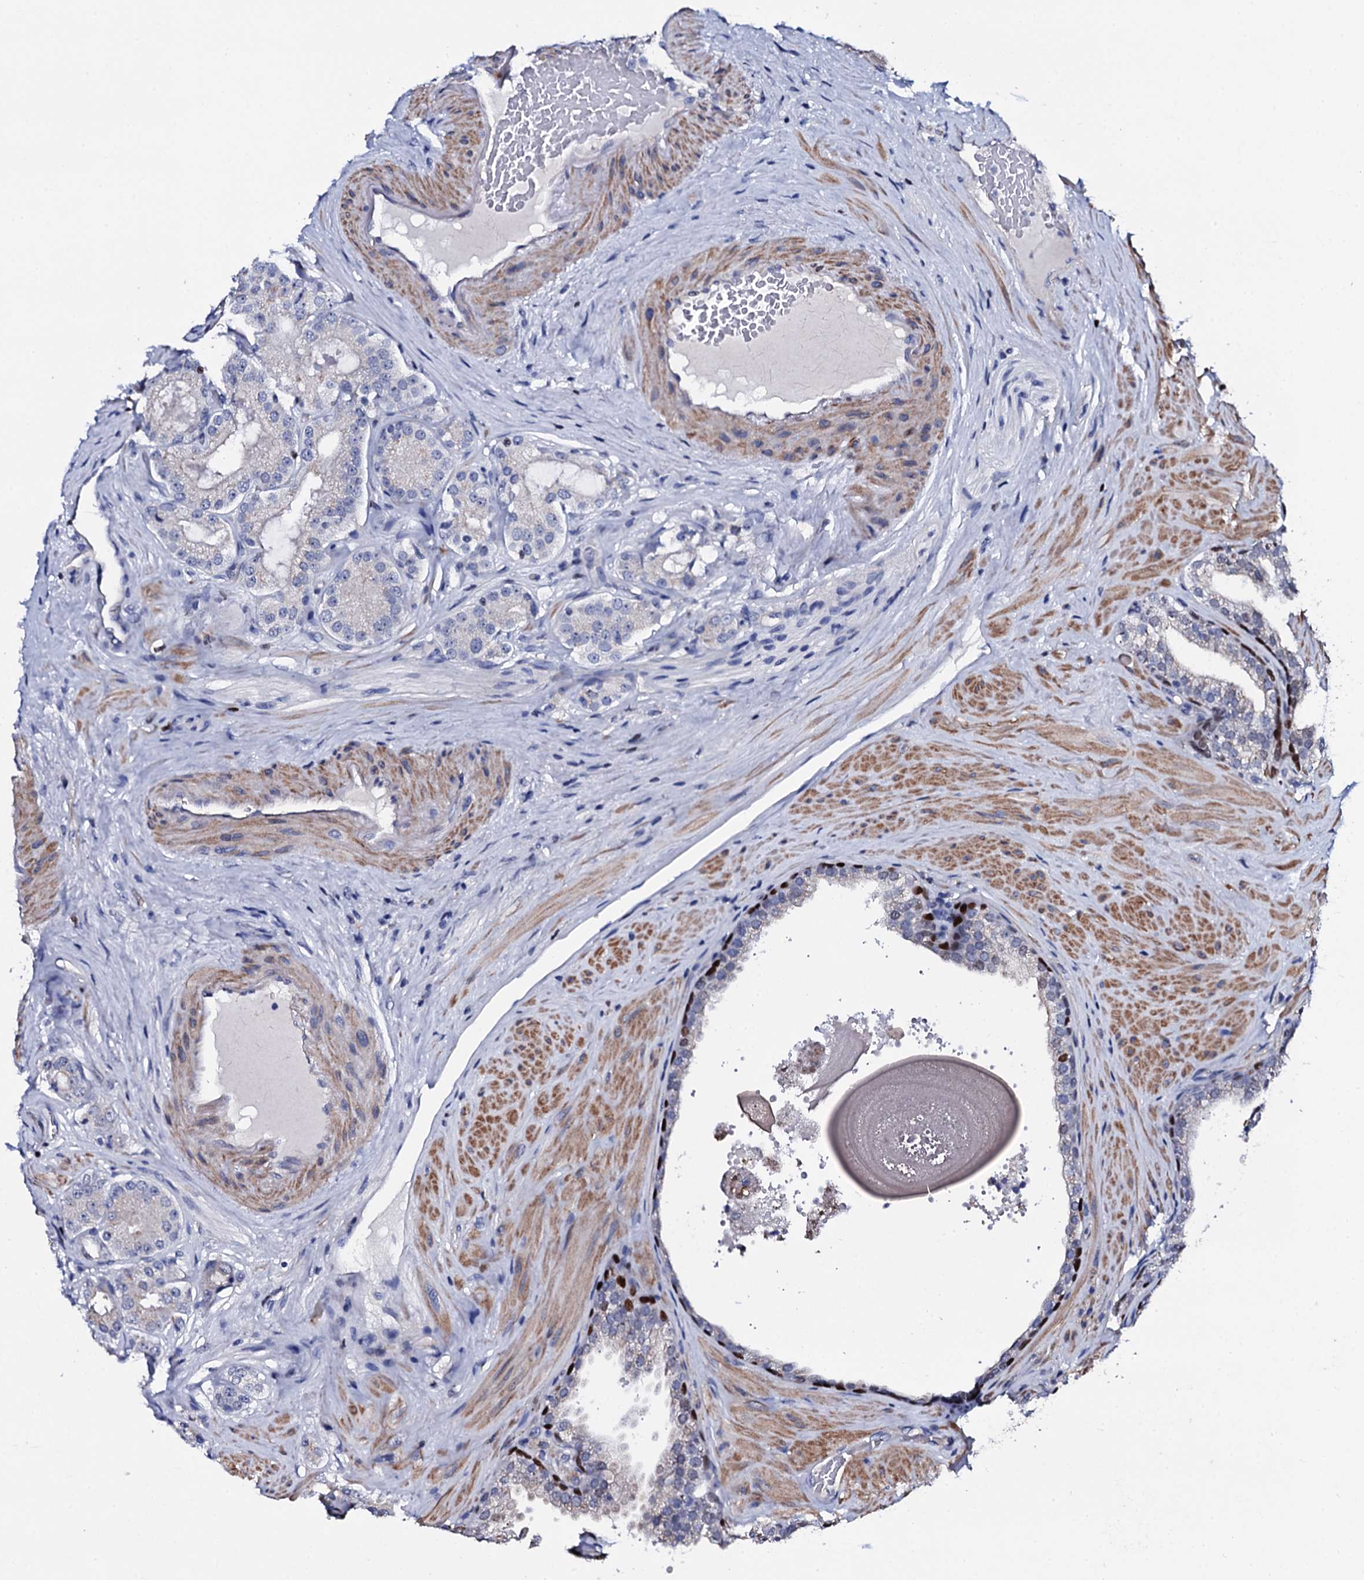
{"staining": {"intensity": "negative", "quantity": "none", "location": "none"}, "tissue": "prostate cancer", "cell_type": "Tumor cells", "image_type": "cancer", "snomed": [{"axis": "morphology", "description": "Adenocarcinoma, High grade"}, {"axis": "topography", "description": "Prostate"}], "caption": "Immunohistochemistry of human adenocarcinoma (high-grade) (prostate) displays no positivity in tumor cells.", "gene": "NPM2", "patient": {"sex": "male", "age": 65}}